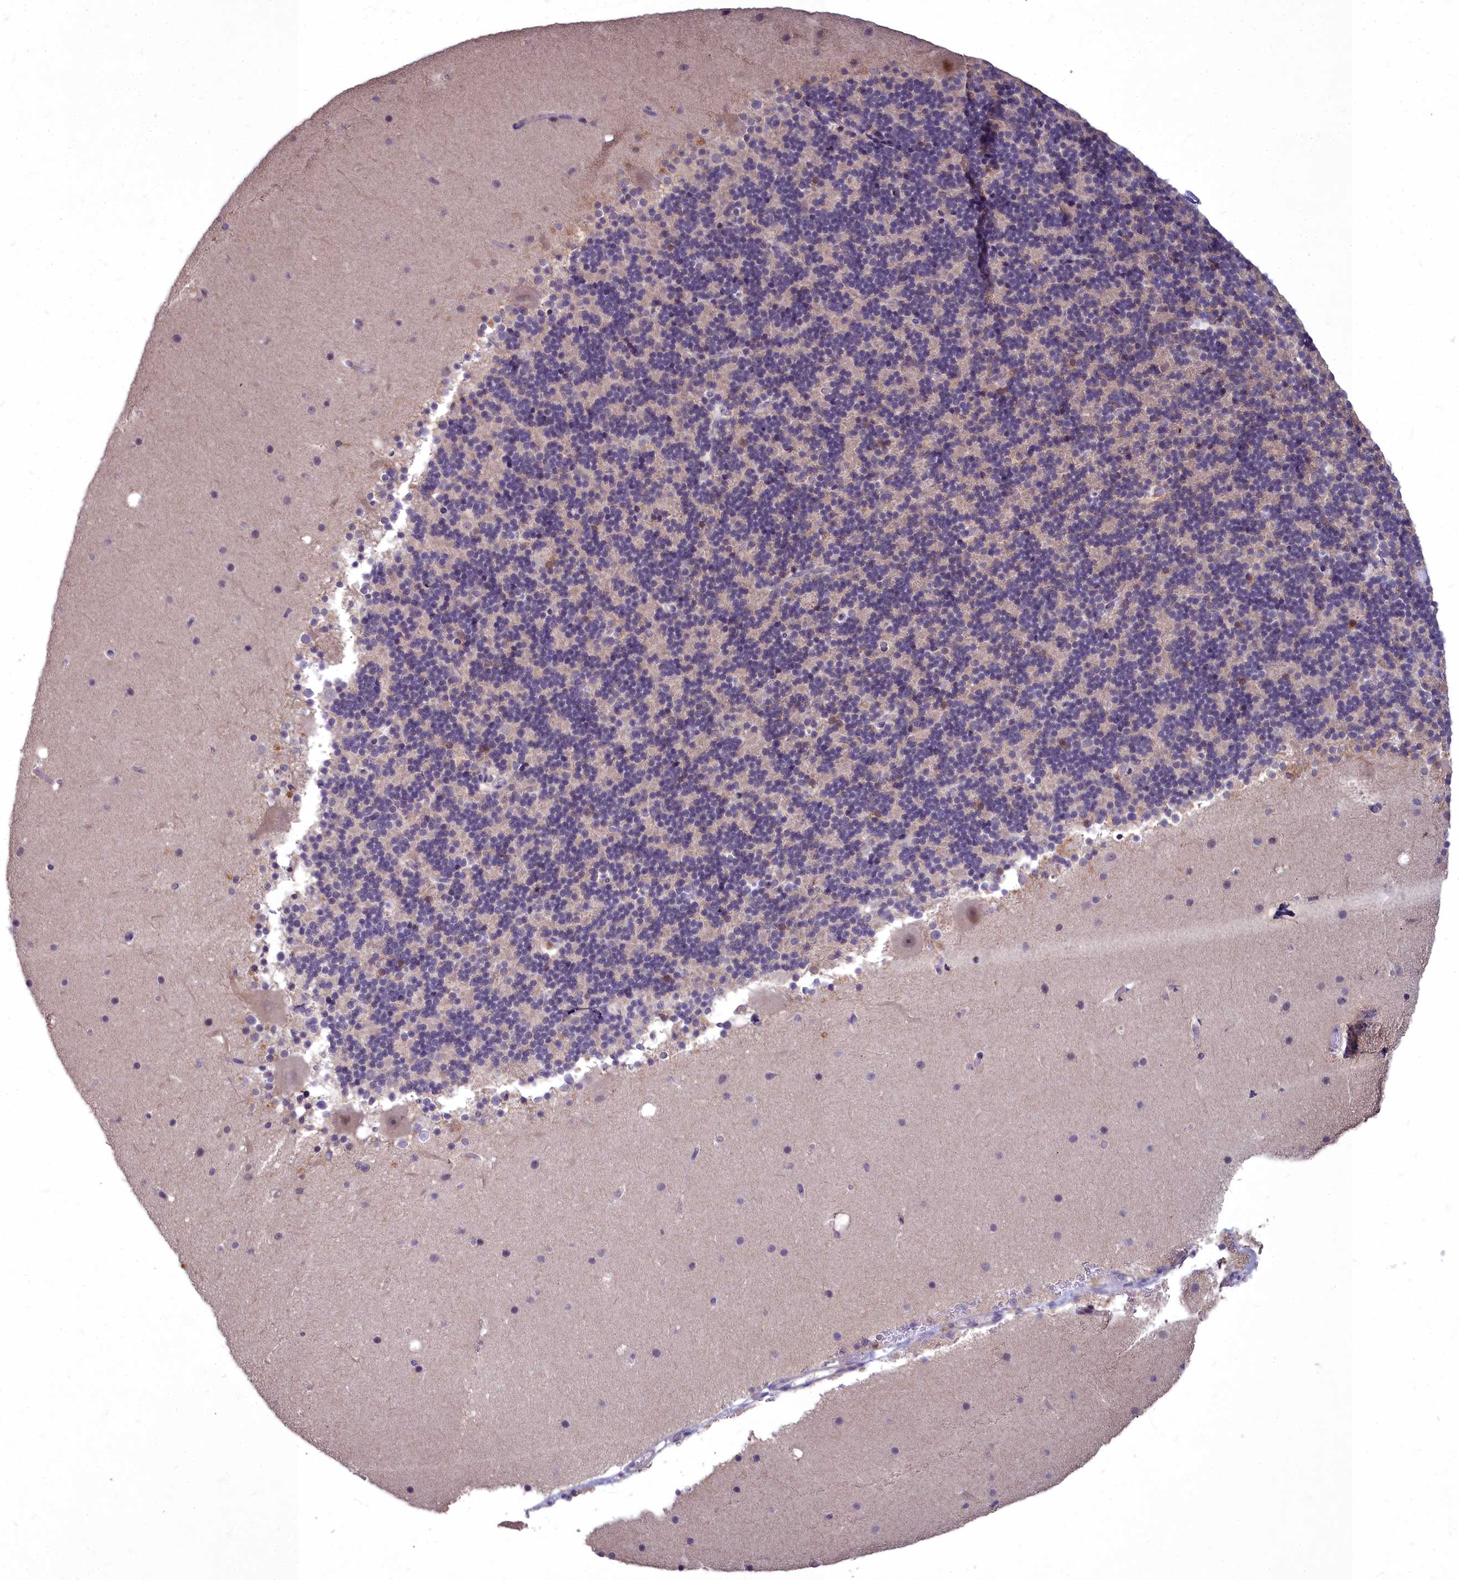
{"staining": {"intensity": "negative", "quantity": "none", "location": "none"}, "tissue": "cerebellum", "cell_type": "Cells in granular layer", "image_type": "normal", "snomed": [{"axis": "morphology", "description": "Normal tissue, NOS"}, {"axis": "topography", "description": "Cerebellum"}], "caption": "DAB immunohistochemical staining of unremarkable human cerebellum exhibits no significant staining in cells in granular layer. The staining was performed using DAB to visualize the protein expression in brown, while the nuclei were stained in blue with hematoxylin (Magnification: 20x).", "gene": "MICU2", "patient": {"sex": "male", "age": 57}}